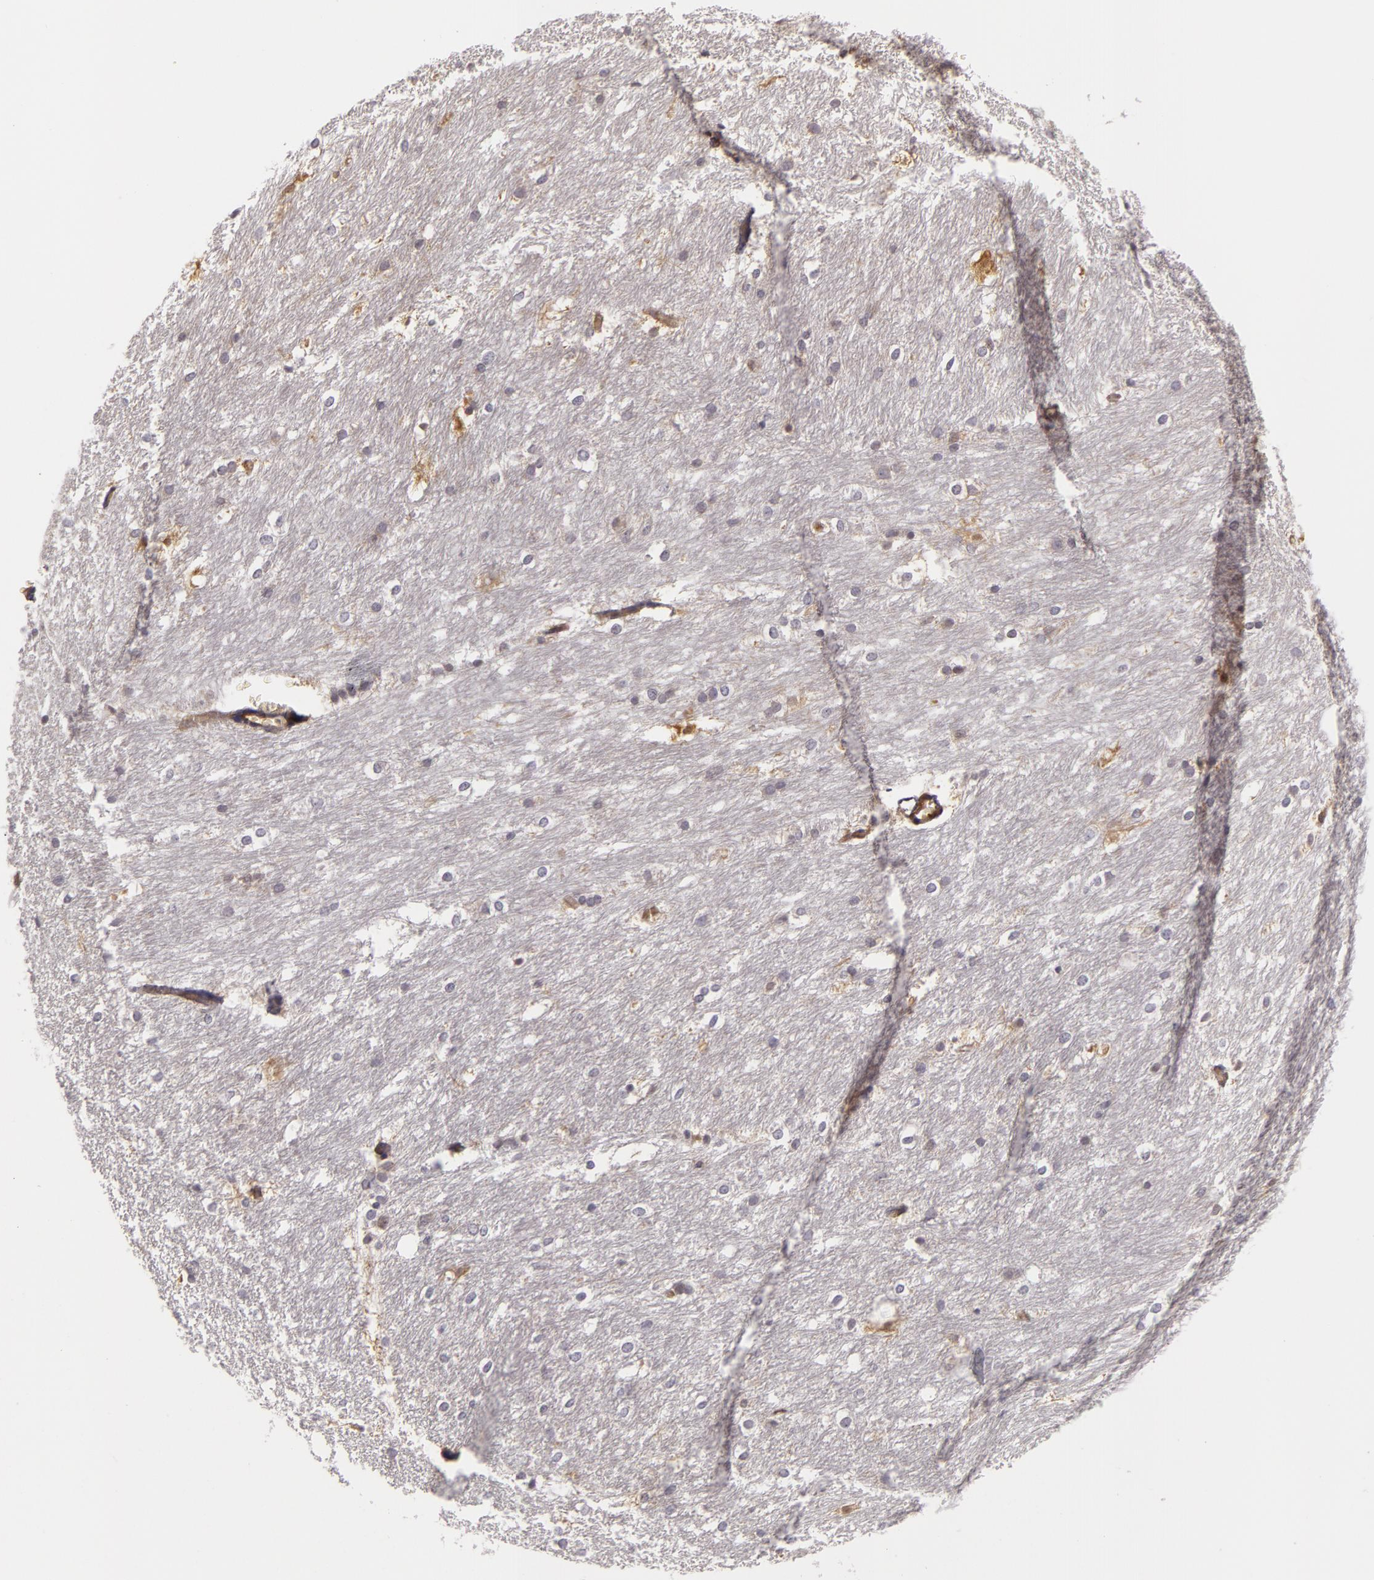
{"staining": {"intensity": "weak", "quantity": "<25%", "location": "cytoplasmic/membranous"}, "tissue": "caudate", "cell_type": "Glial cells", "image_type": "normal", "snomed": [{"axis": "morphology", "description": "Normal tissue, NOS"}, {"axis": "topography", "description": "Lateral ventricle wall"}], "caption": "DAB immunohistochemical staining of normal human caudate displays no significant staining in glial cells. Brightfield microscopy of IHC stained with DAB (3,3'-diaminobenzidine) (brown) and hematoxylin (blue), captured at high magnification.", "gene": "ZNF229", "patient": {"sex": "female", "age": 19}}